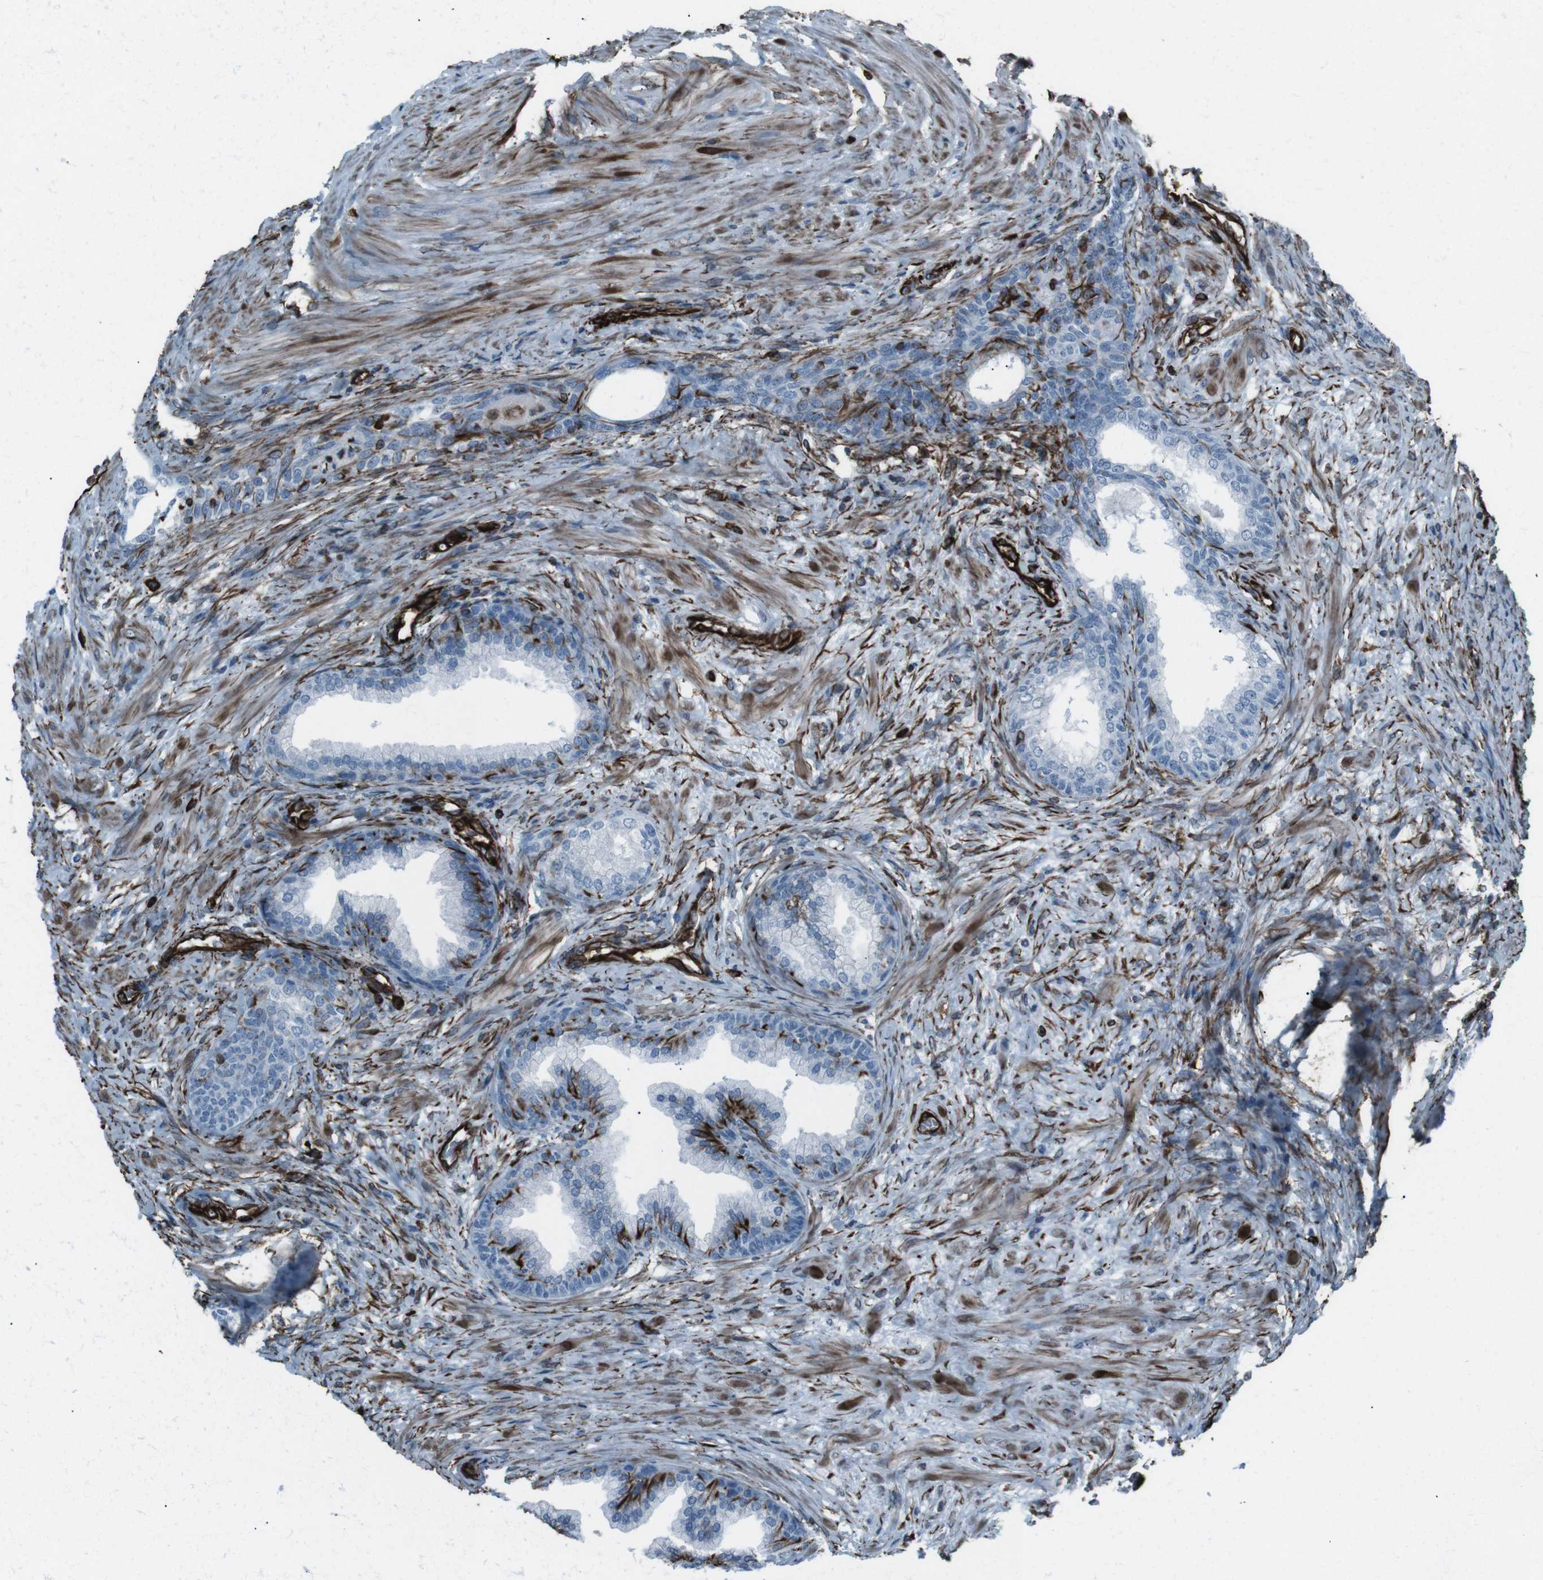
{"staining": {"intensity": "strong", "quantity": "<25%", "location": "cytoplasmic/membranous"}, "tissue": "prostate", "cell_type": "Glandular cells", "image_type": "normal", "snomed": [{"axis": "morphology", "description": "Normal tissue, NOS"}, {"axis": "topography", "description": "Prostate"}], "caption": "Immunohistochemical staining of unremarkable human prostate reveals medium levels of strong cytoplasmic/membranous positivity in about <25% of glandular cells.", "gene": "ZDHHC6", "patient": {"sex": "male", "age": 76}}